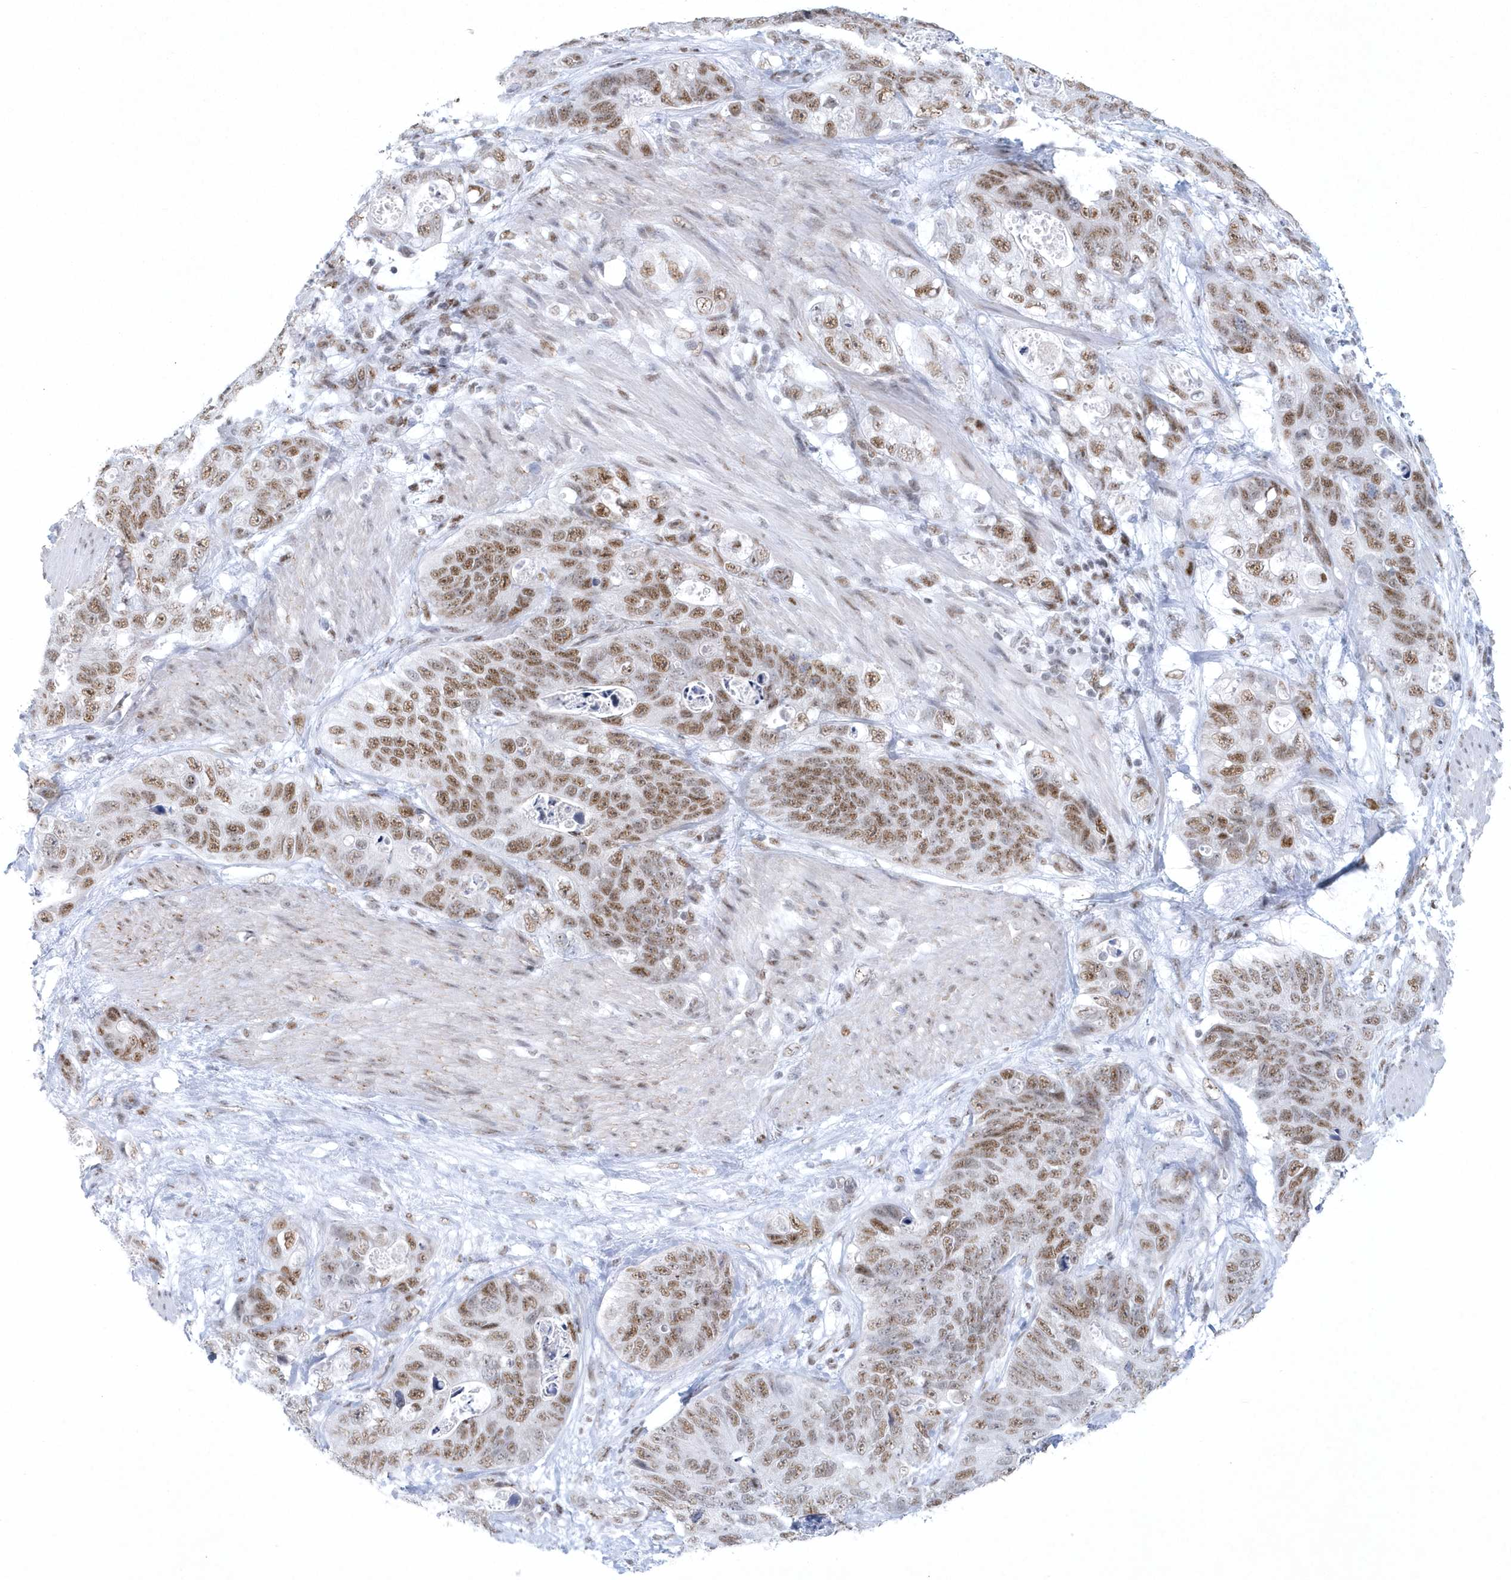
{"staining": {"intensity": "moderate", "quantity": ">75%", "location": "nuclear"}, "tissue": "stomach cancer", "cell_type": "Tumor cells", "image_type": "cancer", "snomed": [{"axis": "morphology", "description": "Normal tissue, NOS"}, {"axis": "morphology", "description": "Adenocarcinoma, NOS"}, {"axis": "topography", "description": "Stomach"}], "caption": "Immunohistochemical staining of stomach cancer (adenocarcinoma) shows medium levels of moderate nuclear protein positivity in about >75% of tumor cells.", "gene": "DCLRE1A", "patient": {"sex": "female", "age": 89}}